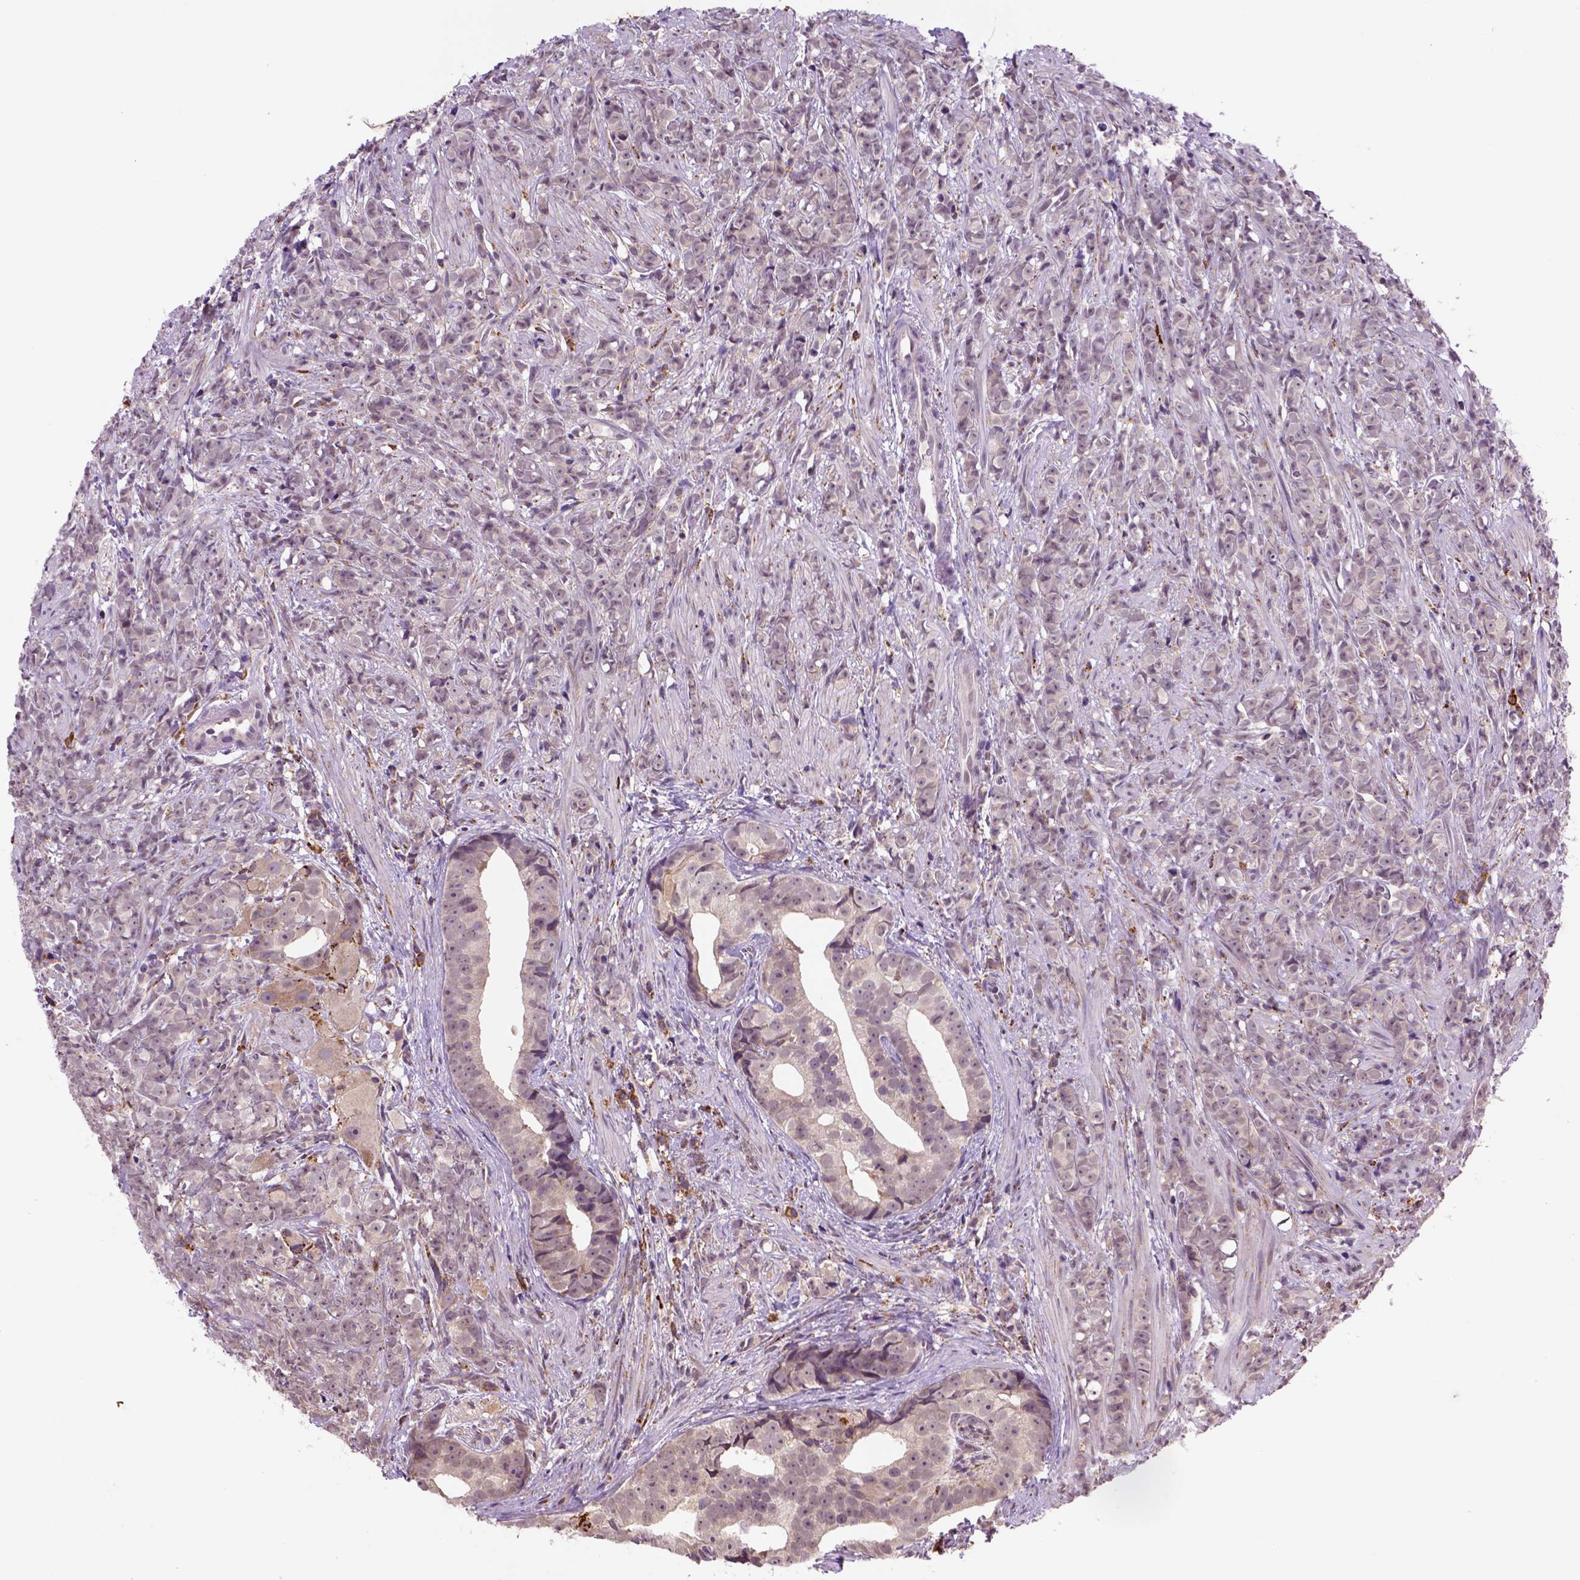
{"staining": {"intensity": "negative", "quantity": "none", "location": "none"}, "tissue": "prostate cancer", "cell_type": "Tumor cells", "image_type": "cancer", "snomed": [{"axis": "morphology", "description": "Adenocarcinoma, High grade"}, {"axis": "topography", "description": "Prostate"}], "caption": "An immunohistochemistry (IHC) image of prostate cancer is shown. There is no staining in tumor cells of prostate cancer.", "gene": "FZD7", "patient": {"sex": "male", "age": 81}}